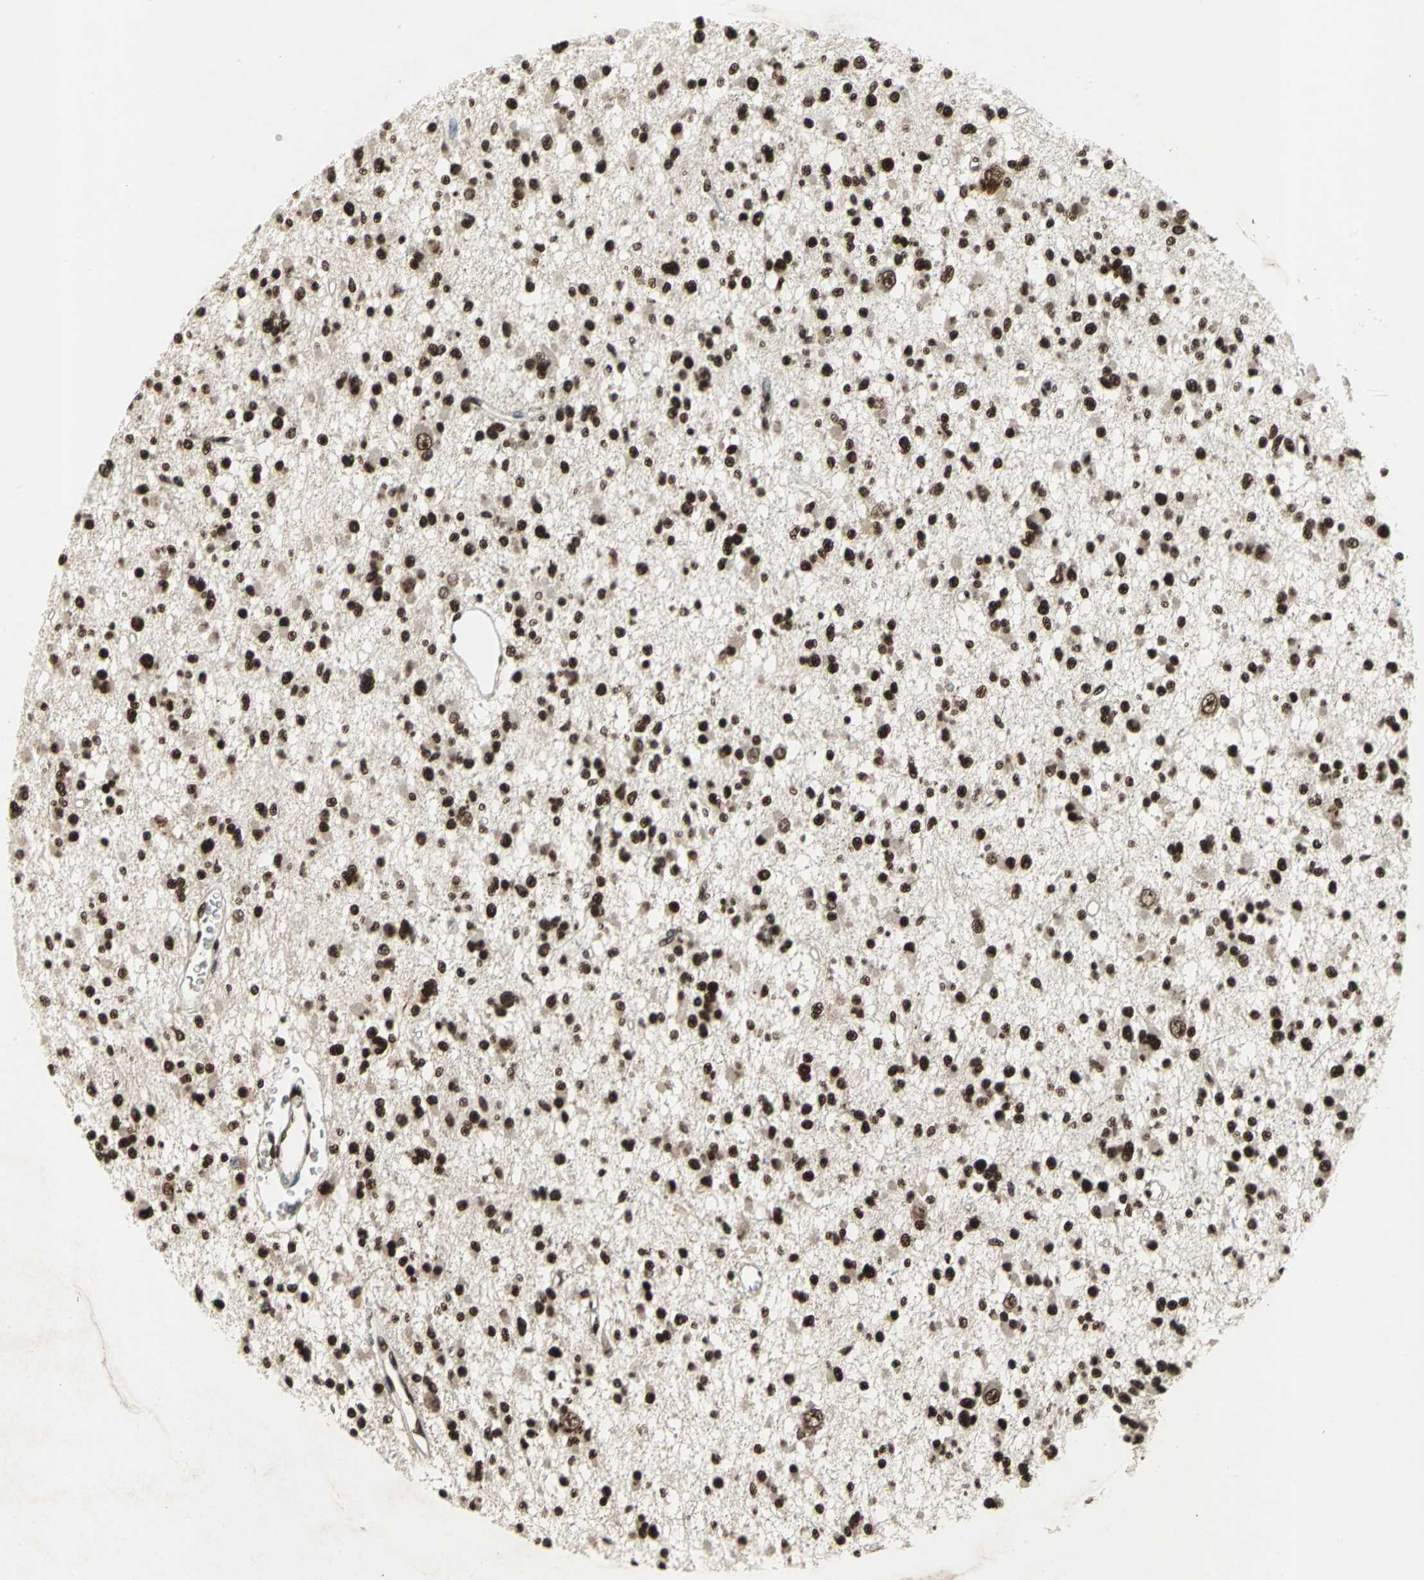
{"staining": {"intensity": "strong", "quantity": ">75%", "location": "nuclear"}, "tissue": "glioma", "cell_type": "Tumor cells", "image_type": "cancer", "snomed": [{"axis": "morphology", "description": "Glioma, malignant, Low grade"}, {"axis": "topography", "description": "Brain"}], "caption": "The immunohistochemical stain highlights strong nuclear staining in tumor cells of malignant glioma (low-grade) tissue. The protein is stained brown, and the nuclei are stained in blue (DAB IHC with brightfield microscopy, high magnification).", "gene": "MTA2", "patient": {"sex": "female", "age": 22}}